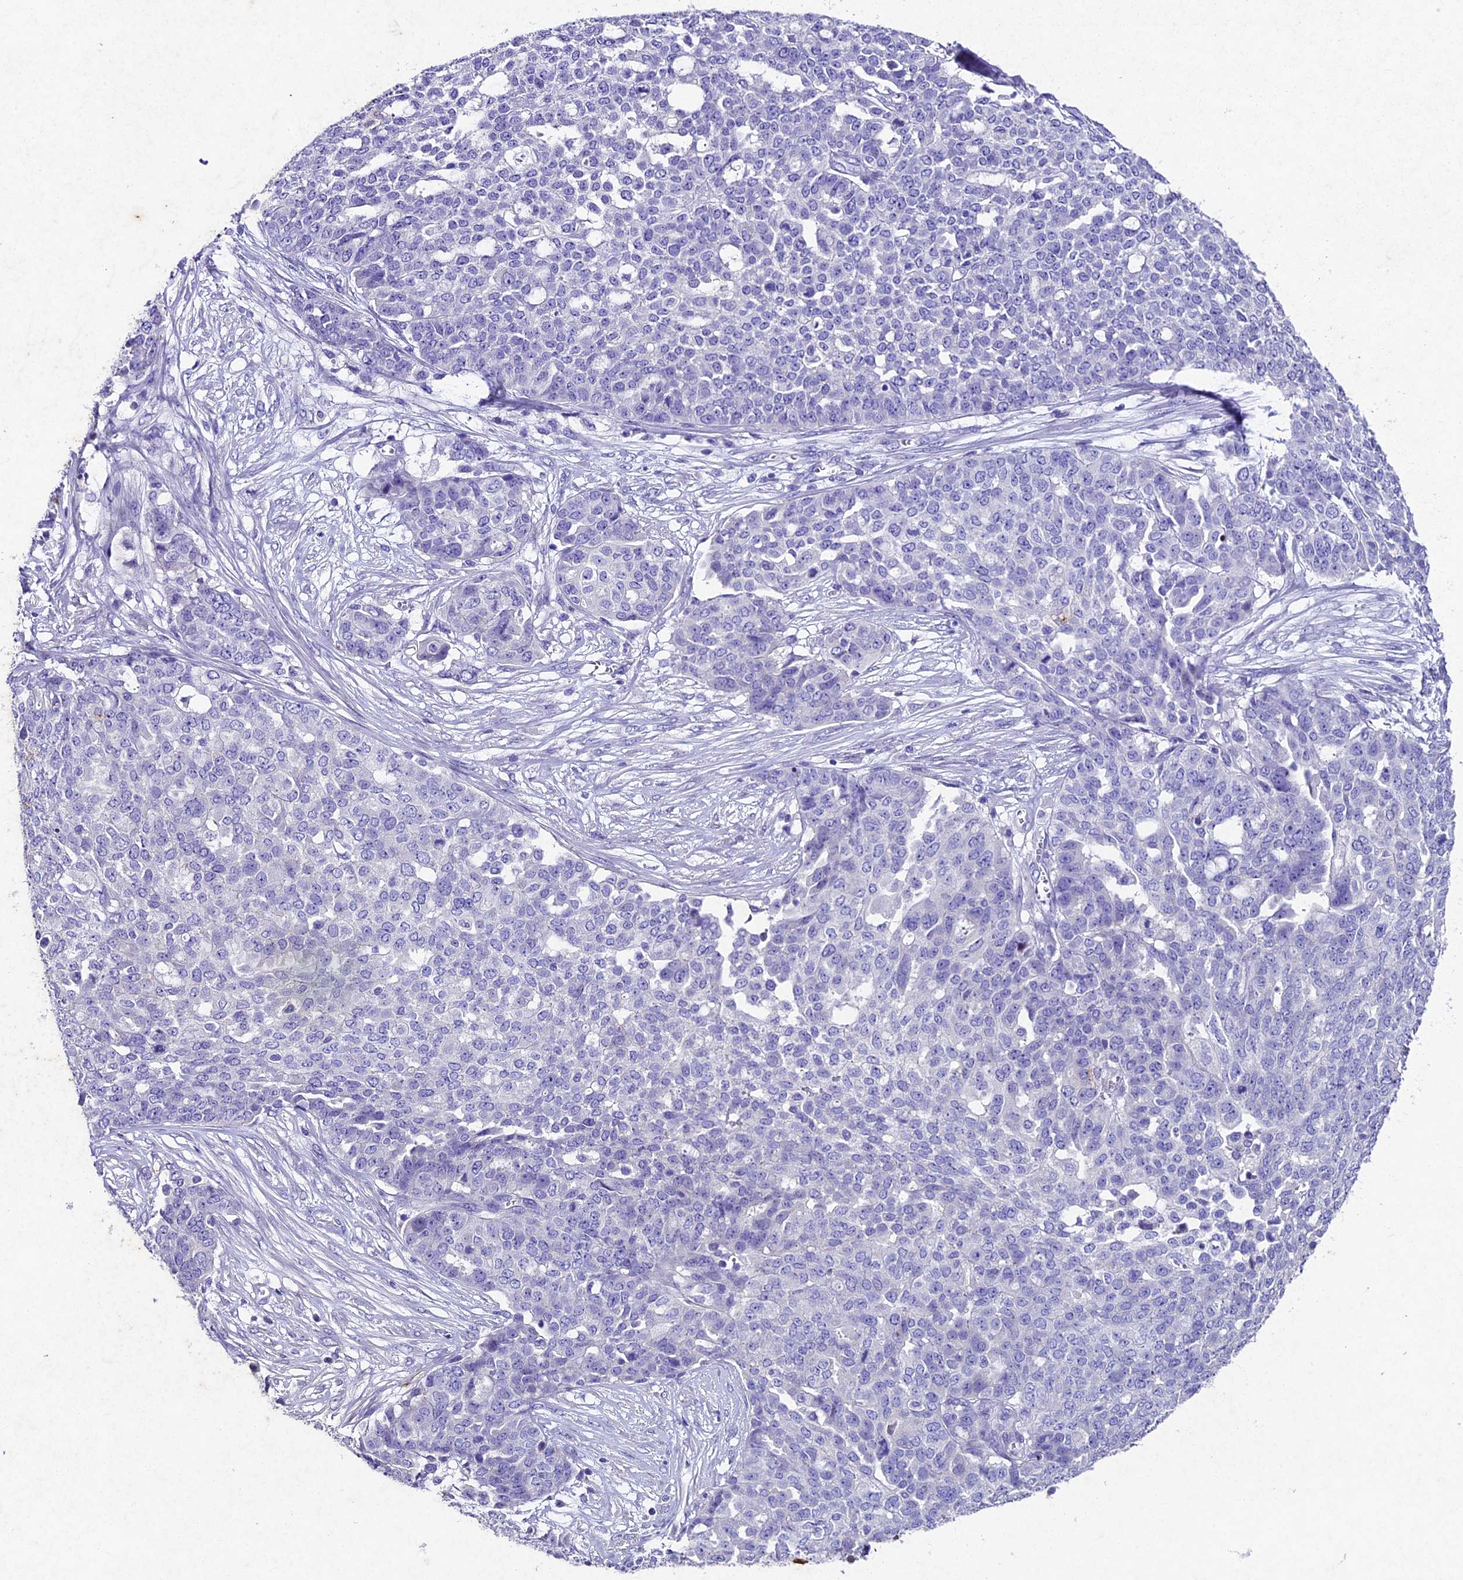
{"staining": {"intensity": "negative", "quantity": "none", "location": "none"}, "tissue": "ovarian cancer", "cell_type": "Tumor cells", "image_type": "cancer", "snomed": [{"axis": "morphology", "description": "Cystadenocarcinoma, serous, NOS"}, {"axis": "topography", "description": "Soft tissue"}, {"axis": "topography", "description": "Ovary"}], "caption": "This photomicrograph is of serous cystadenocarcinoma (ovarian) stained with immunohistochemistry to label a protein in brown with the nuclei are counter-stained blue. There is no expression in tumor cells.", "gene": "IFT140", "patient": {"sex": "female", "age": 57}}